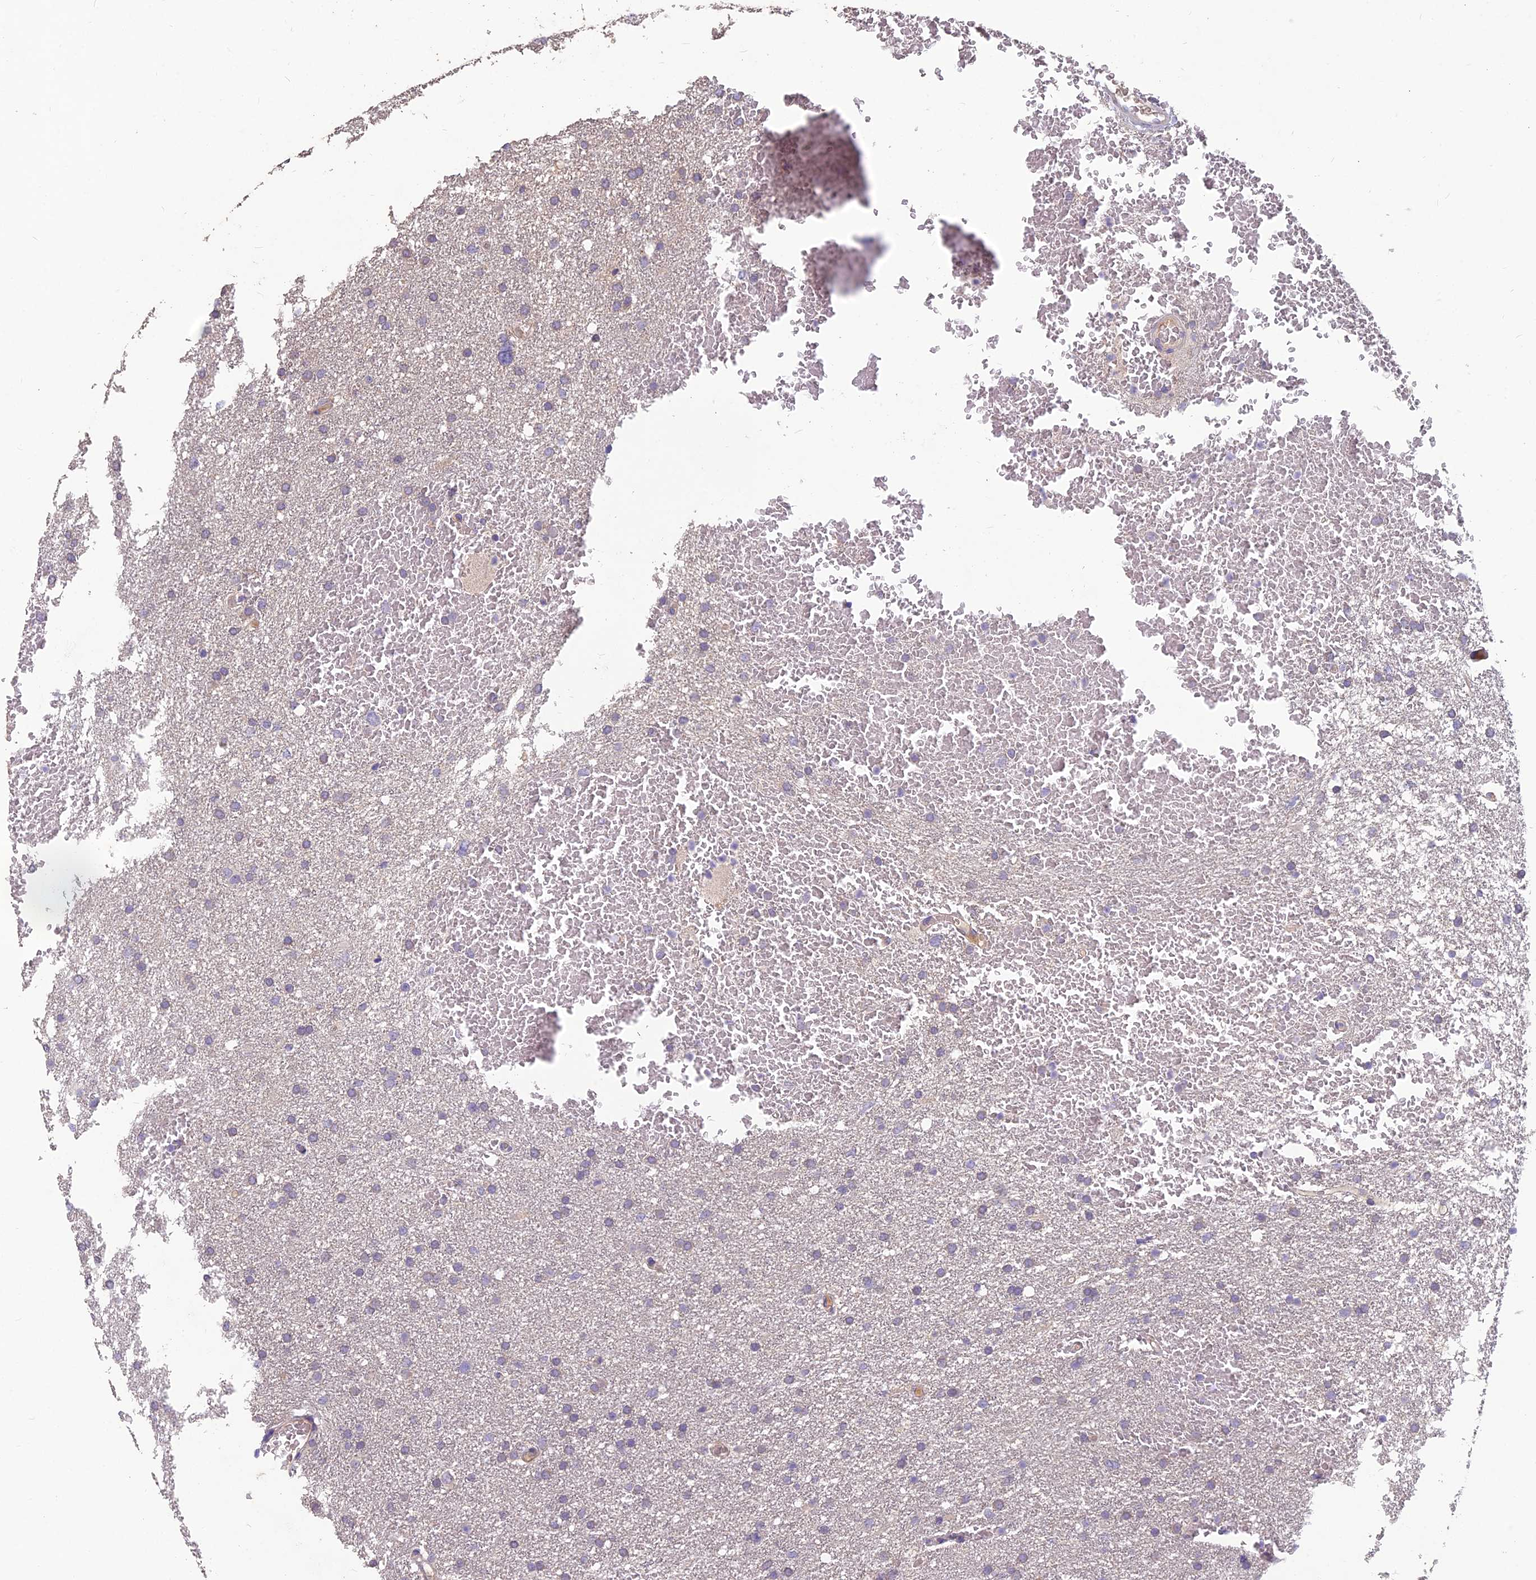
{"staining": {"intensity": "negative", "quantity": "none", "location": "none"}, "tissue": "glioma", "cell_type": "Tumor cells", "image_type": "cancer", "snomed": [{"axis": "morphology", "description": "Glioma, malignant, High grade"}, {"axis": "topography", "description": "Cerebral cortex"}], "caption": "Immunohistochemistry histopathology image of human glioma stained for a protein (brown), which exhibits no positivity in tumor cells.", "gene": "CEACAM16", "patient": {"sex": "female", "age": 36}}